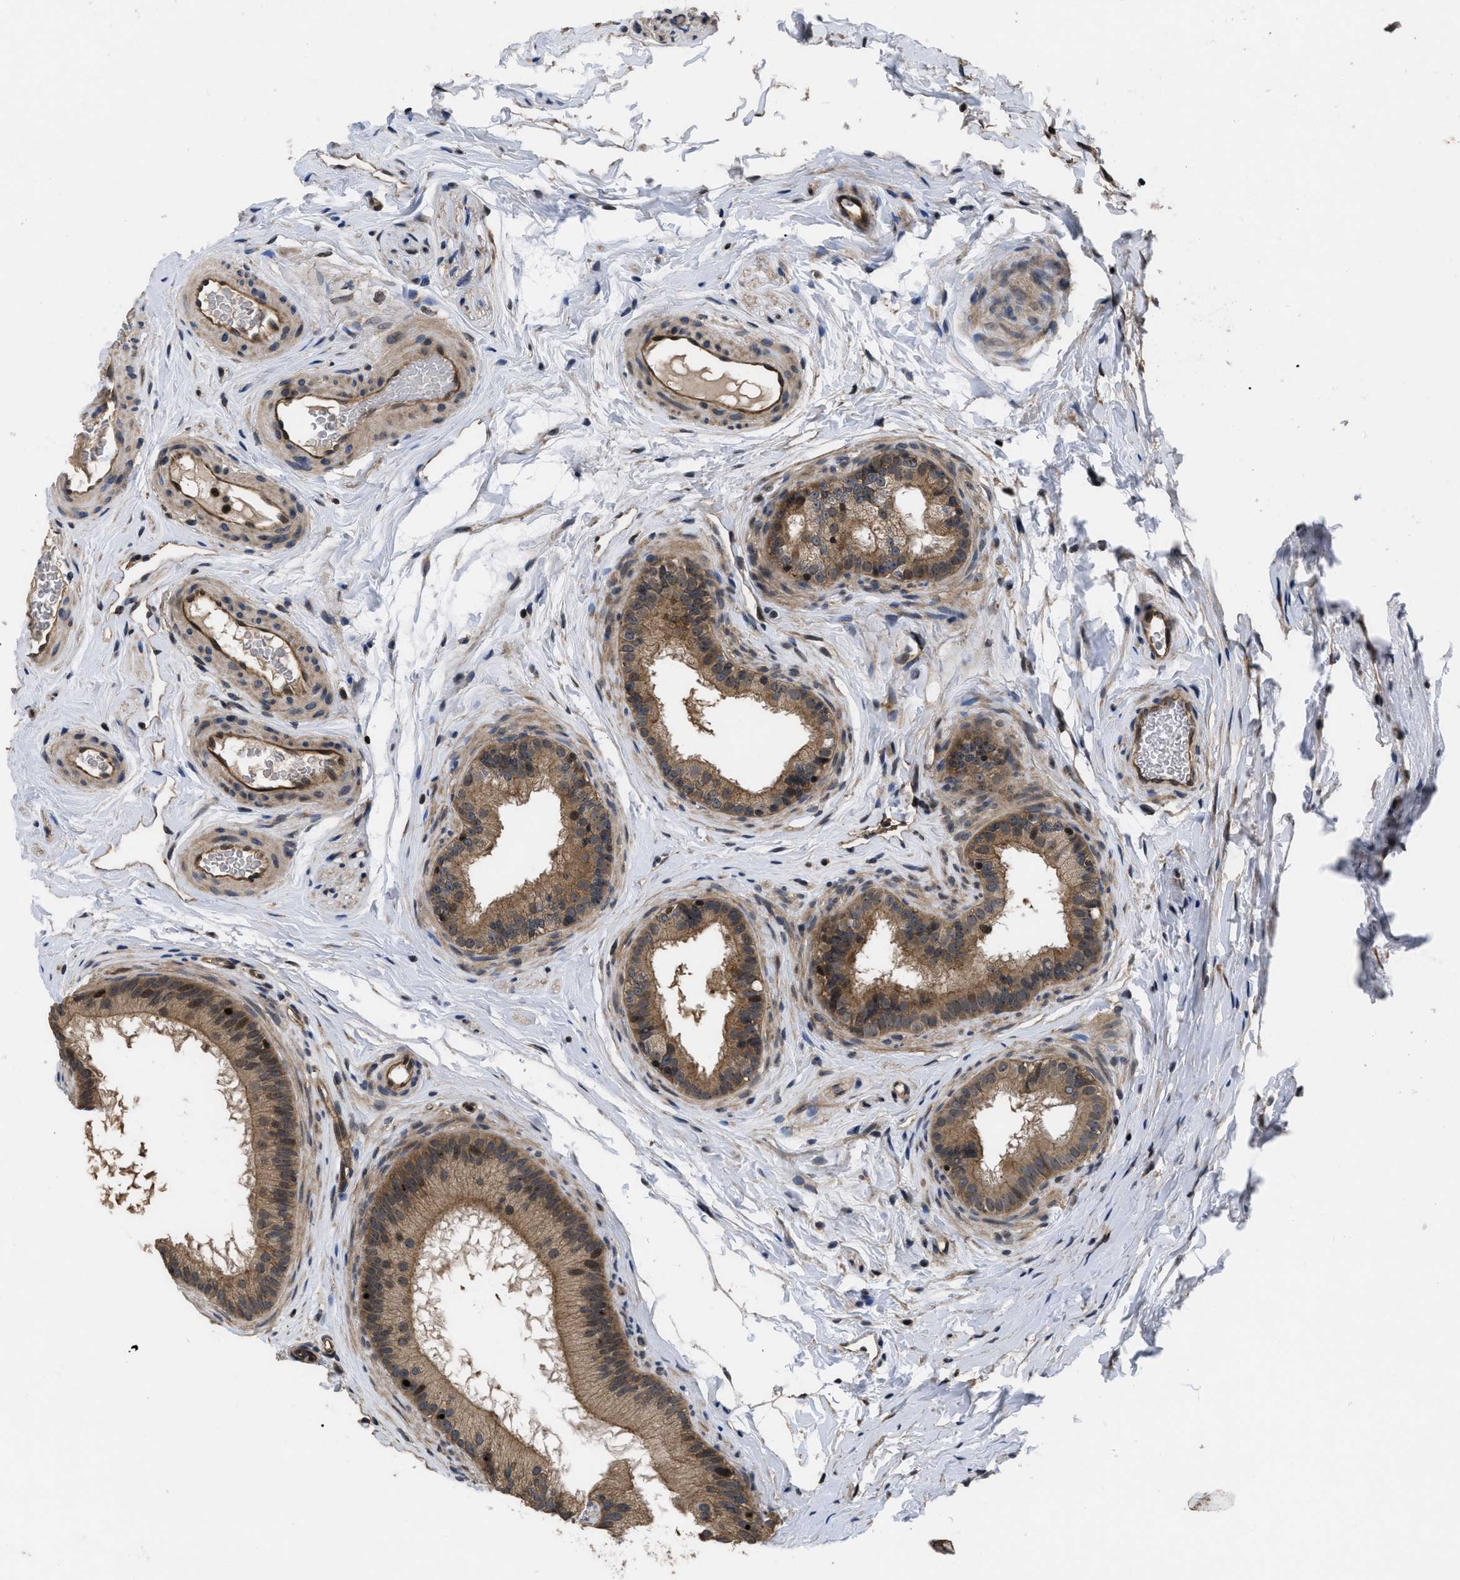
{"staining": {"intensity": "moderate", "quantity": ">75%", "location": "cytoplasmic/membranous"}, "tissue": "epididymis", "cell_type": "Glandular cells", "image_type": "normal", "snomed": [{"axis": "morphology", "description": "Normal tissue, NOS"}, {"axis": "topography", "description": "Testis"}, {"axis": "topography", "description": "Epididymis"}], "caption": "IHC (DAB (3,3'-diaminobenzidine)) staining of unremarkable epididymis reveals moderate cytoplasmic/membranous protein positivity in about >75% of glandular cells.", "gene": "DNAJC14", "patient": {"sex": "male", "age": 36}}